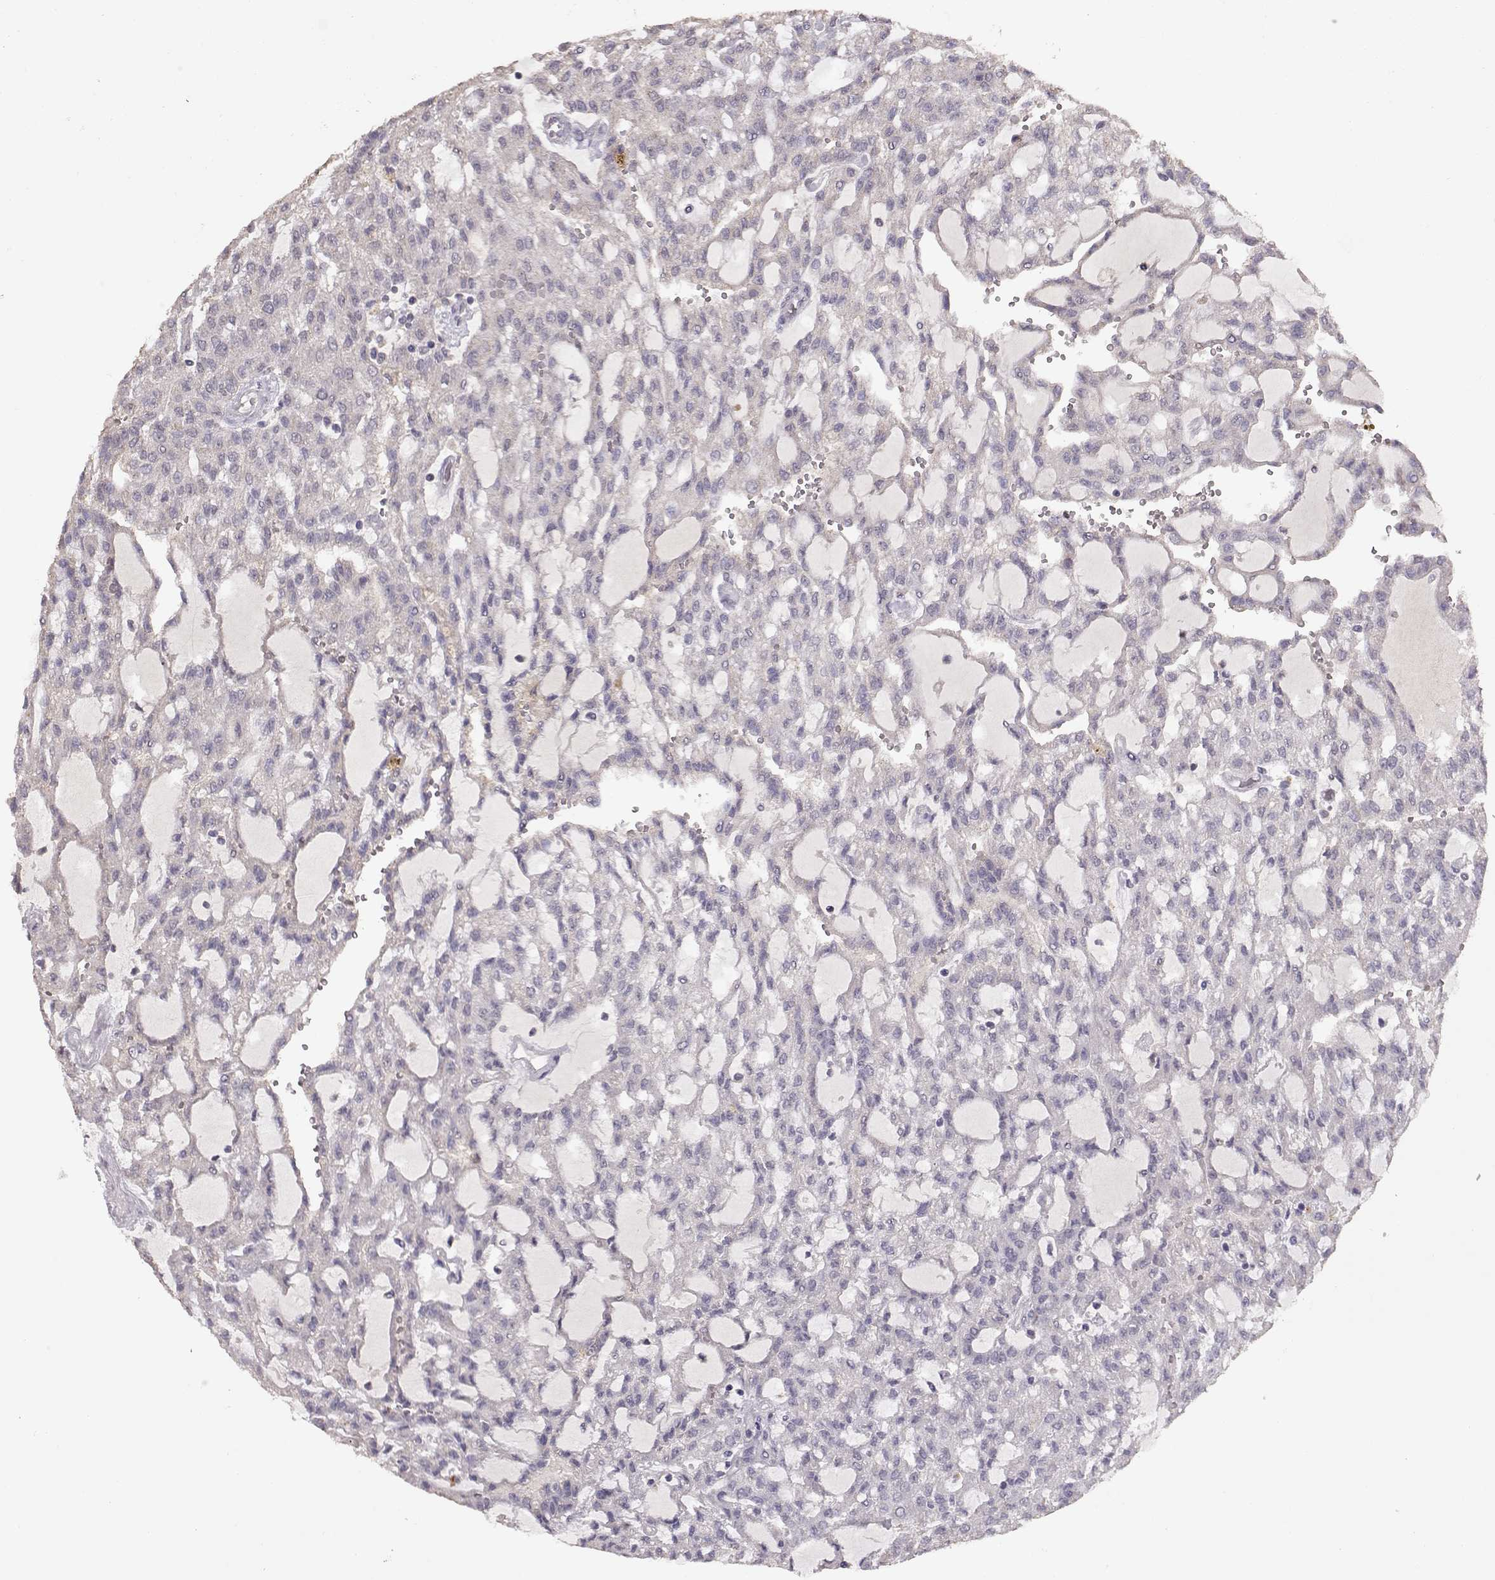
{"staining": {"intensity": "negative", "quantity": "none", "location": "none"}, "tissue": "renal cancer", "cell_type": "Tumor cells", "image_type": "cancer", "snomed": [{"axis": "morphology", "description": "Adenocarcinoma, NOS"}, {"axis": "topography", "description": "Kidney"}], "caption": "This photomicrograph is of renal cancer stained with IHC to label a protein in brown with the nuclei are counter-stained blue. There is no positivity in tumor cells.", "gene": "PMCH", "patient": {"sex": "male", "age": 63}}